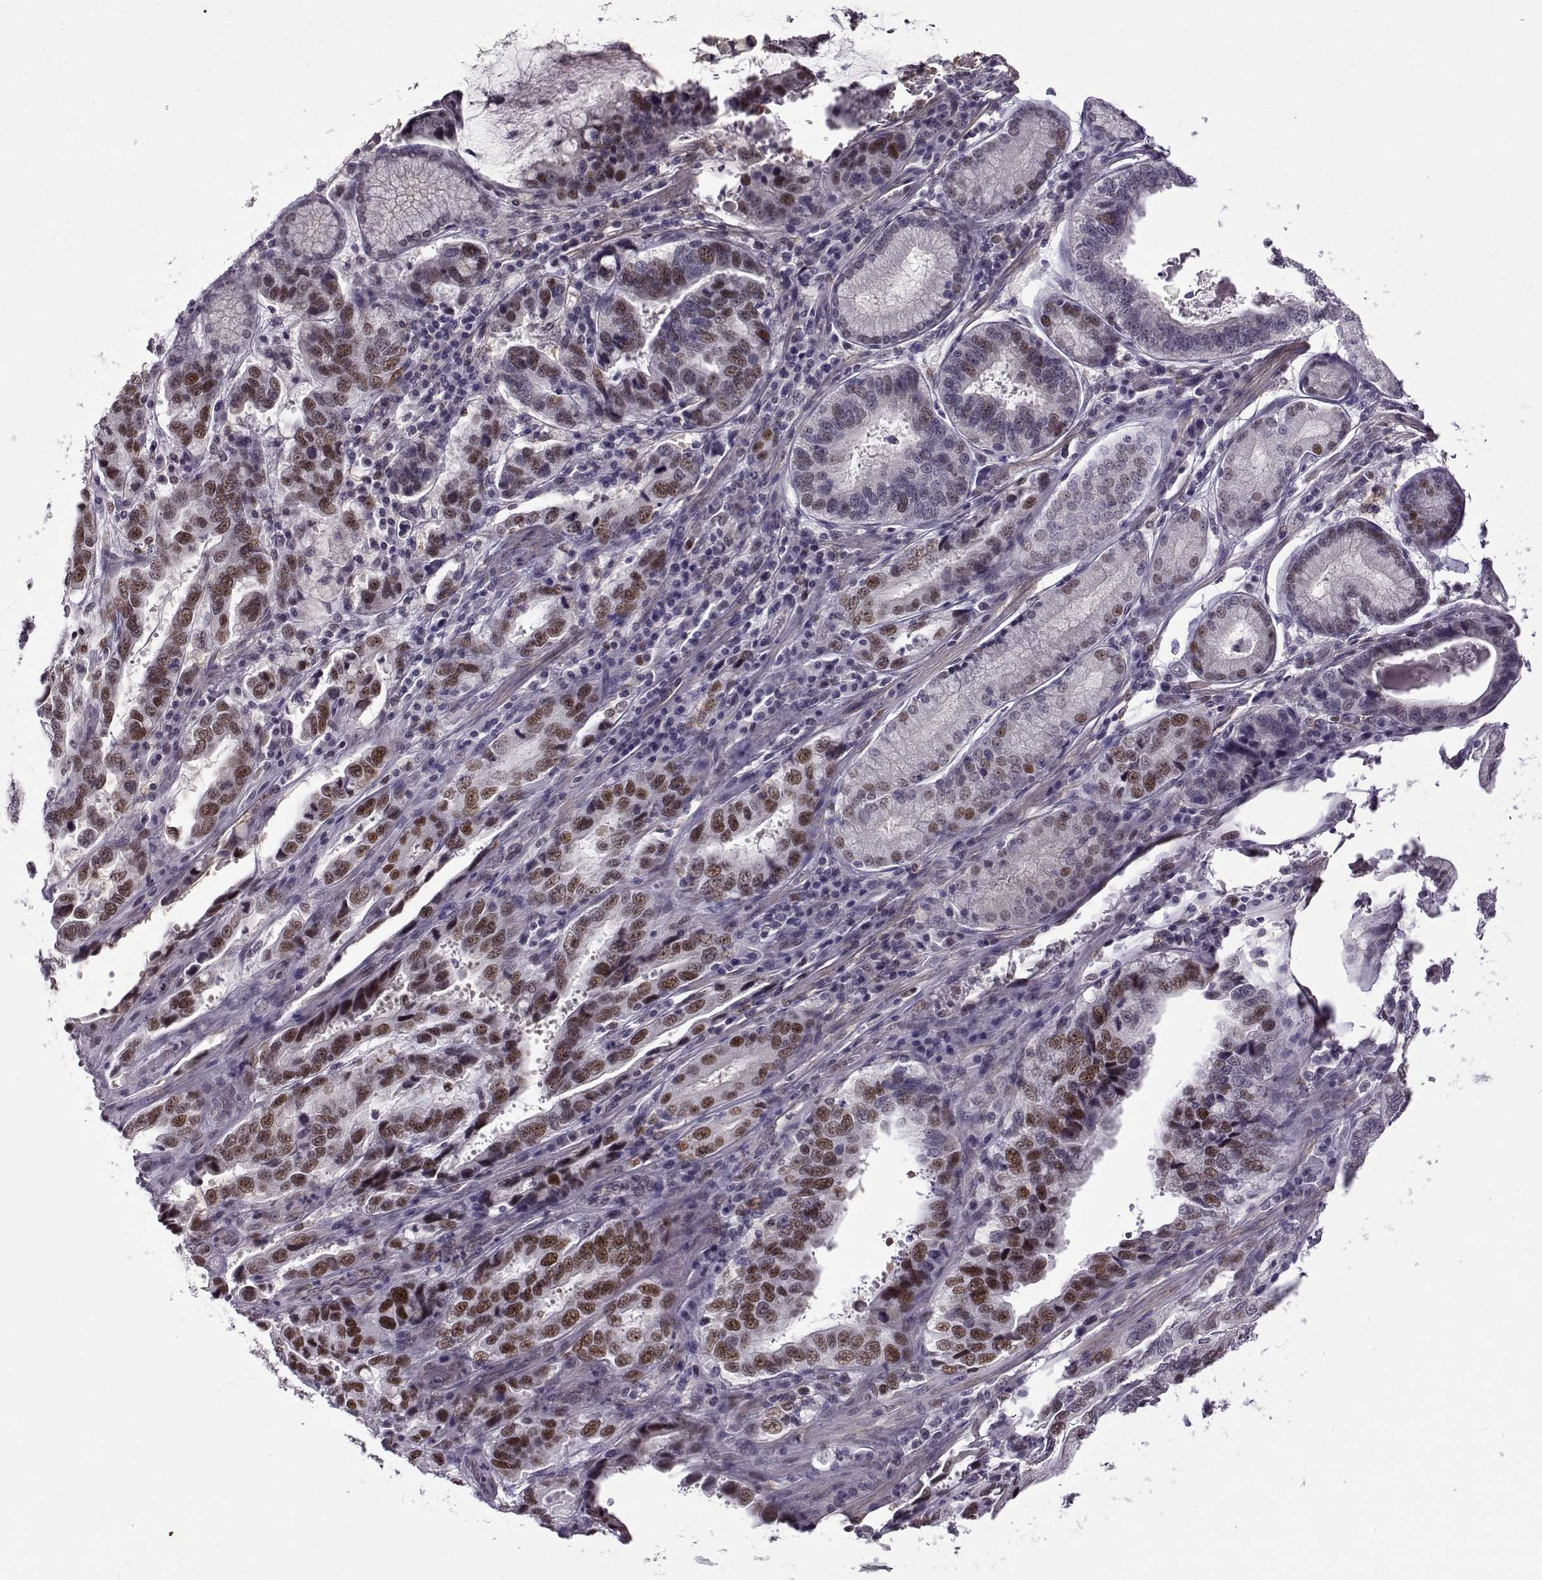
{"staining": {"intensity": "strong", "quantity": "25%-75%", "location": "nuclear"}, "tissue": "stomach cancer", "cell_type": "Tumor cells", "image_type": "cancer", "snomed": [{"axis": "morphology", "description": "Adenocarcinoma, NOS"}, {"axis": "topography", "description": "Stomach, lower"}], "caption": "Protein staining displays strong nuclear expression in about 25%-75% of tumor cells in stomach cancer (adenocarcinoma).", "gene": "BACH1", "patient": {"sex": "female", "age": 76}}